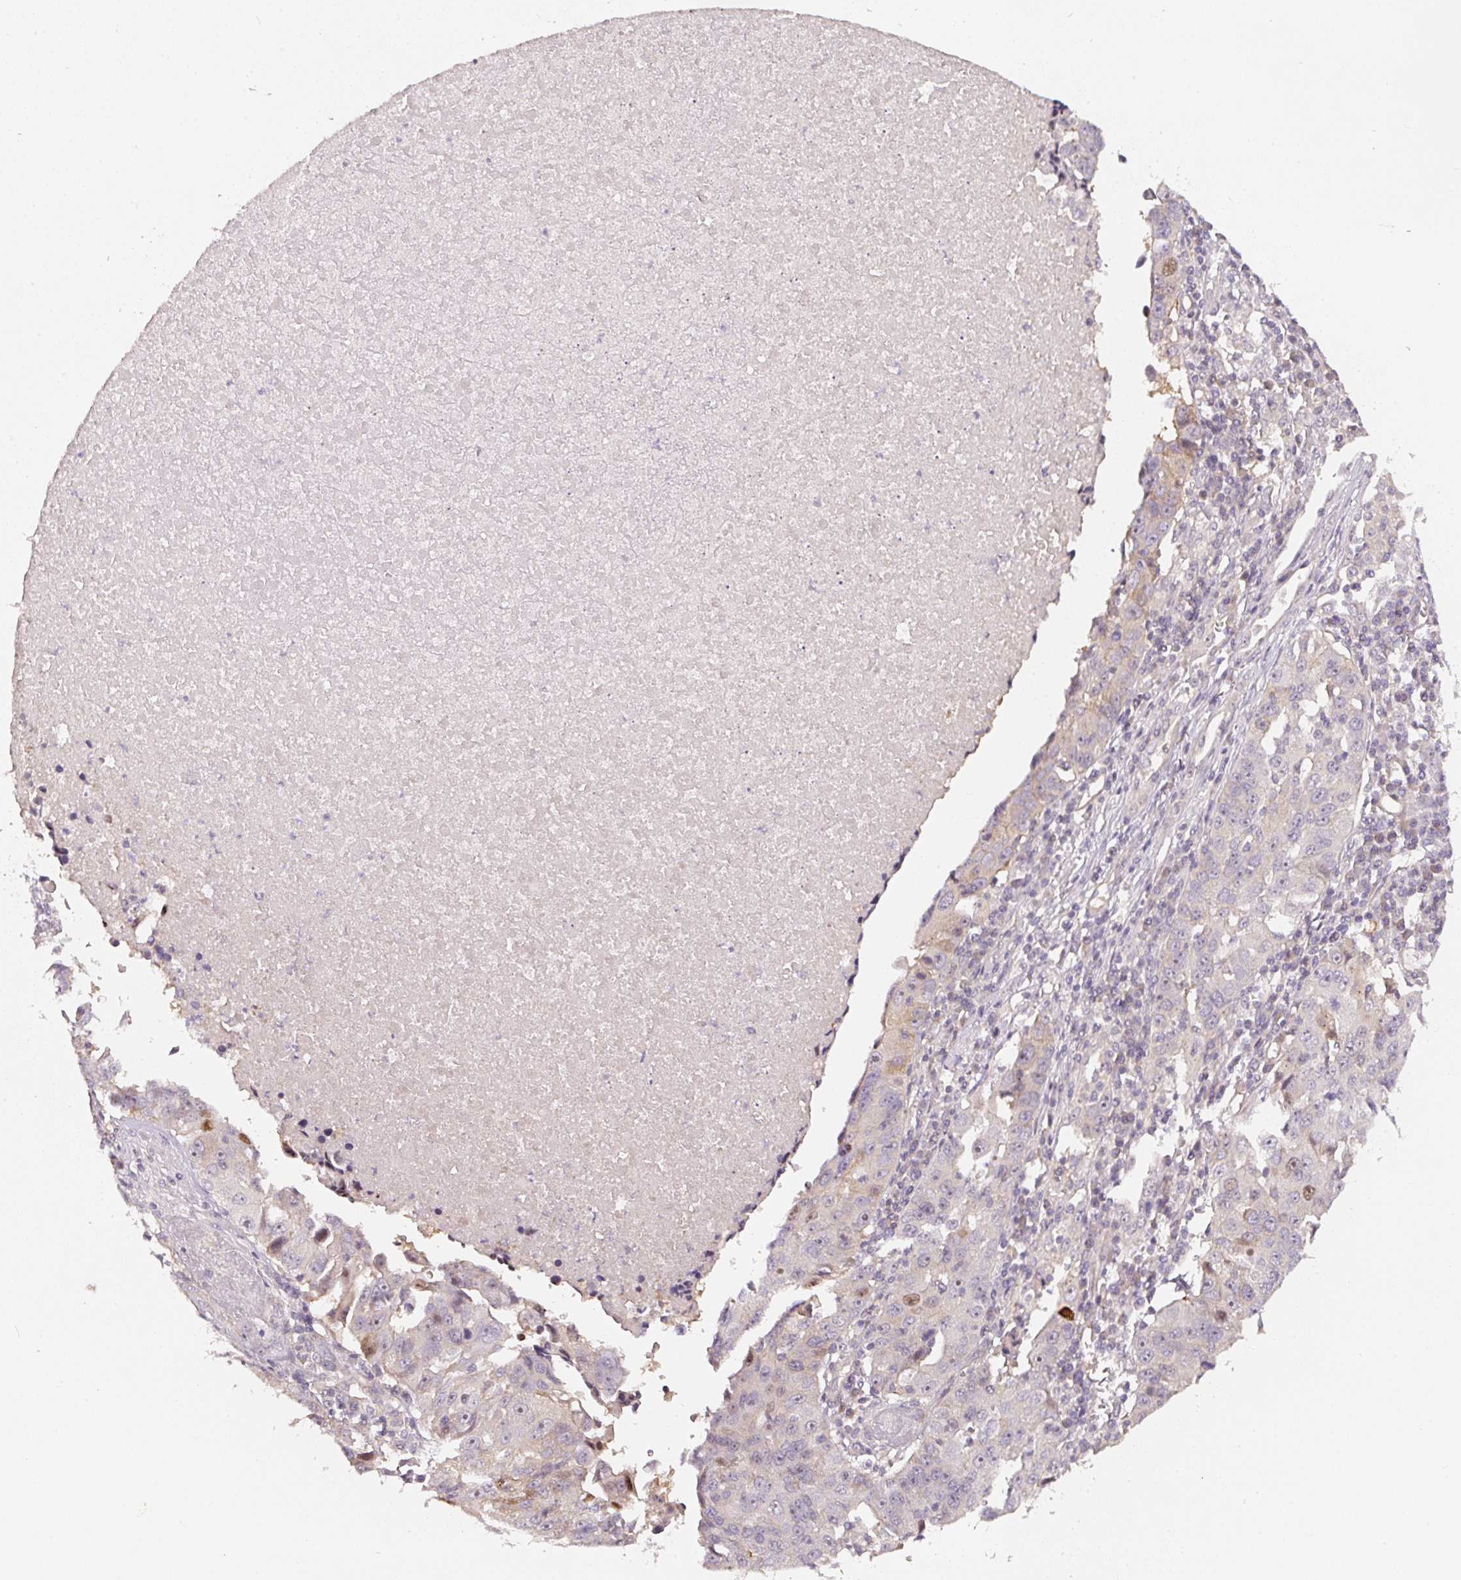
{"staining": {"intensity": "negative", "quantity": "none", "location": "none"}, "tissue": "lung cancer", "cell_type": "Tumor cells", "image_type": "cancer", "snomed": [{"axis": "morphology", "description": "Squamous cell carcinoma, NOS"}, {"axis": "topography", "description": "Lung"}], "caption": "There is no significant staining in tumor cells of lung squamous cell carcinoma. The staining was performed using DAB to visualize the protein expression in brown, while the nuclei were stained in blue with hematoxylin (Magnification: 20x).", "gene": "PWWP3B", "patient": {"sex": "female", "age": 66}}